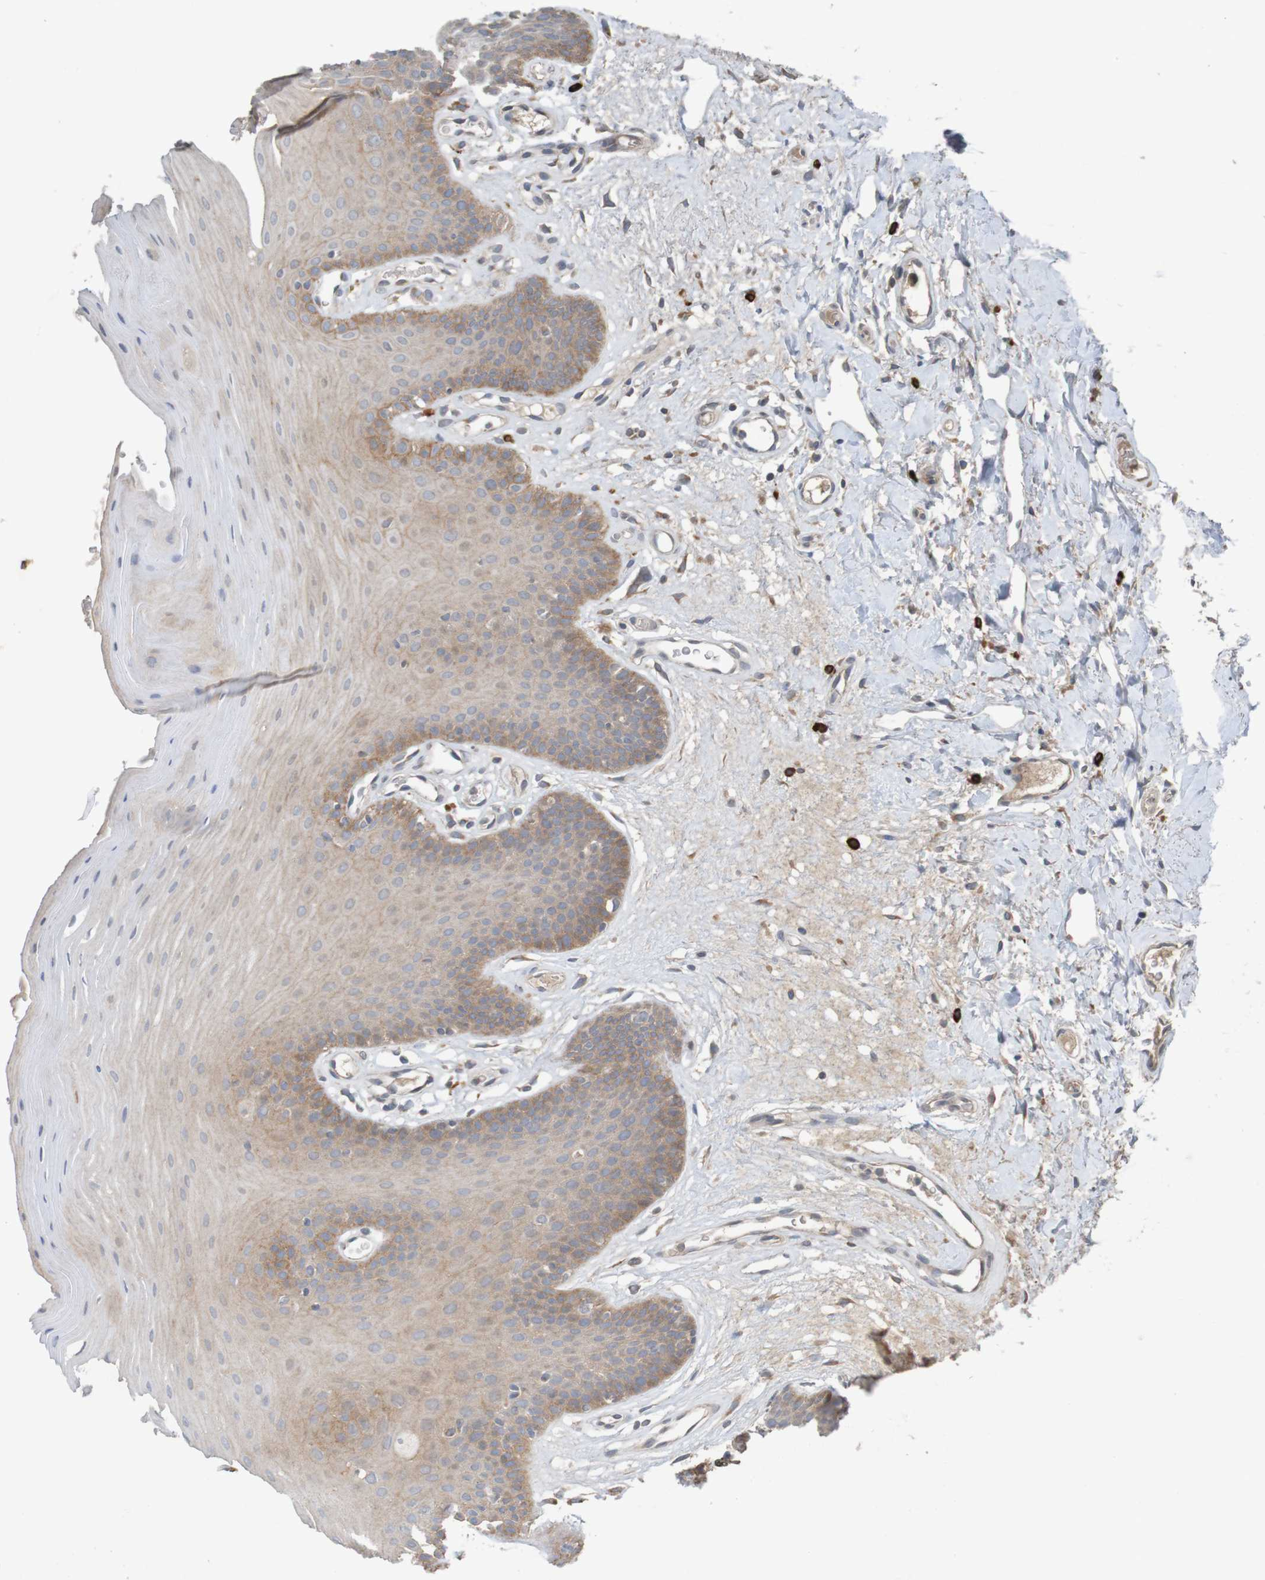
{"staining": {"intensity": "moderate", "quantity": ">75%", "location": "cytoplasmic/membranous"}, "tissue": "oral mucosa", "cell_type": "Squamous epithelial cells", "image_type": "normal", "snomed": [{"axis": "morphology", "description": "Normal tissue, NOS"}, {"axis": "morphology", "description": "Squamous cell carcinoma, NOS"}, {"axis": "topography", "description": "Skeletal muscle"}, {"axis": "topography", "description": "Adipose tissue"}, {"axis": "topography", "description": "Vascular tissue"}, {"axis": "topography", "description": "Oral tissue"}, {"axis": "topography", "description": "Peripheral nerve tissue"}, {"axis": "topography", "description": "Head-Neck"}], "caption": "Benign oral mucosa shows moderate cytoplasmic/membranous positivity in approximately >75% of squamous epithelial cells, visualized by immunohistochemistry.", "gene": "B3GAT2", "patient": {"sex": "male", "age": 71}}